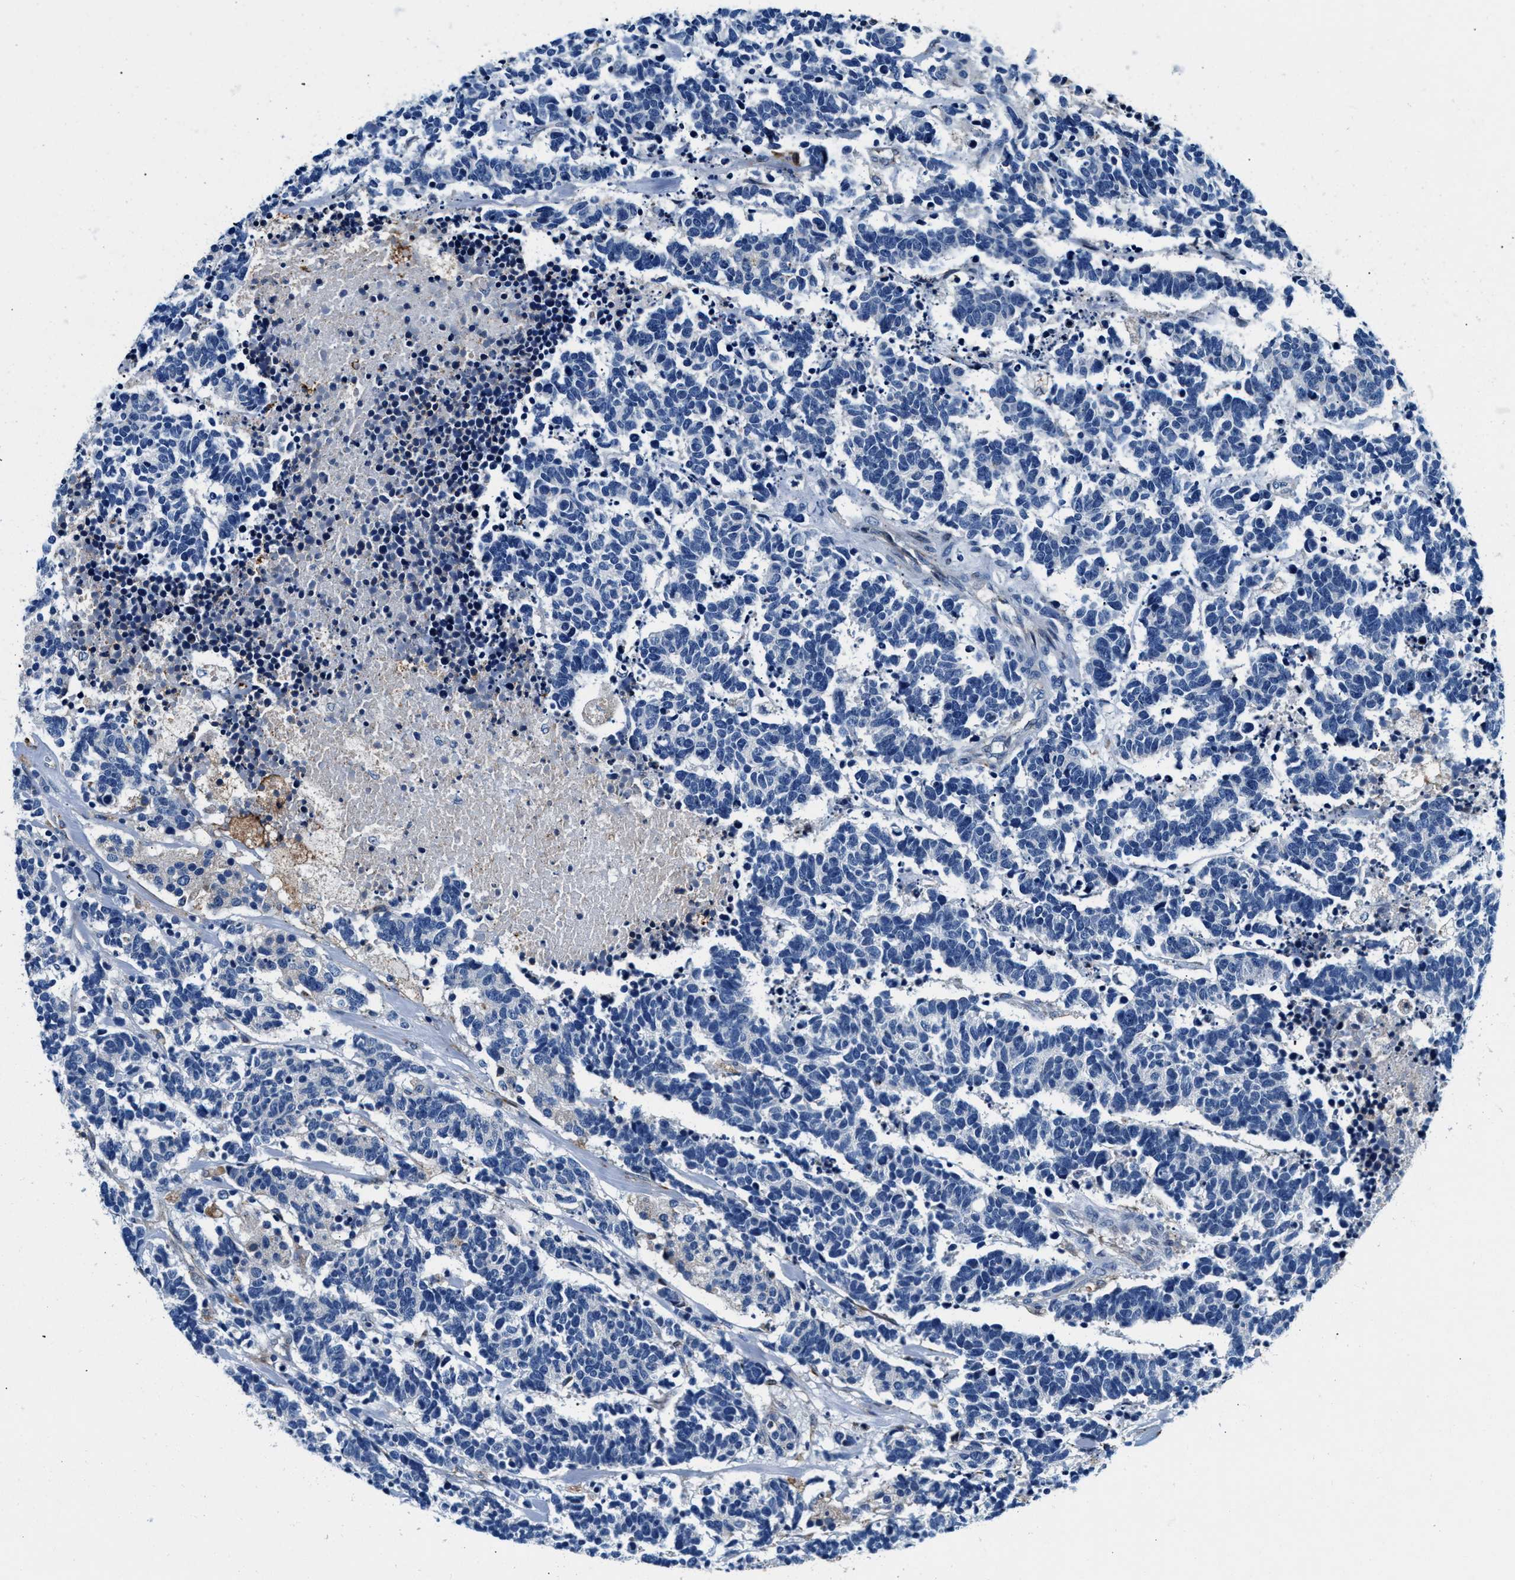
{"staining": {"intensity": "negative", "quantity": "none", "location": "none"}, "tissue": "carcinoid", "cell_type": "Tumor cells", "image_type": "cancer", "snomed": [{"axis": "morphology", "description": "Carcinoma, NOS"}, {"axis": "morphology", "description": "Carcinoid, malignant, NOS"}, {"axis": "topography", "description": "Urinary bladder"}], "caption": "This is an immunohistochemistry (IHC) photomicrograph of carcinoma. There is no expression in tumor cells.", "gene": "SLFN11", "patient": {"sex": "male", "age": 57}}